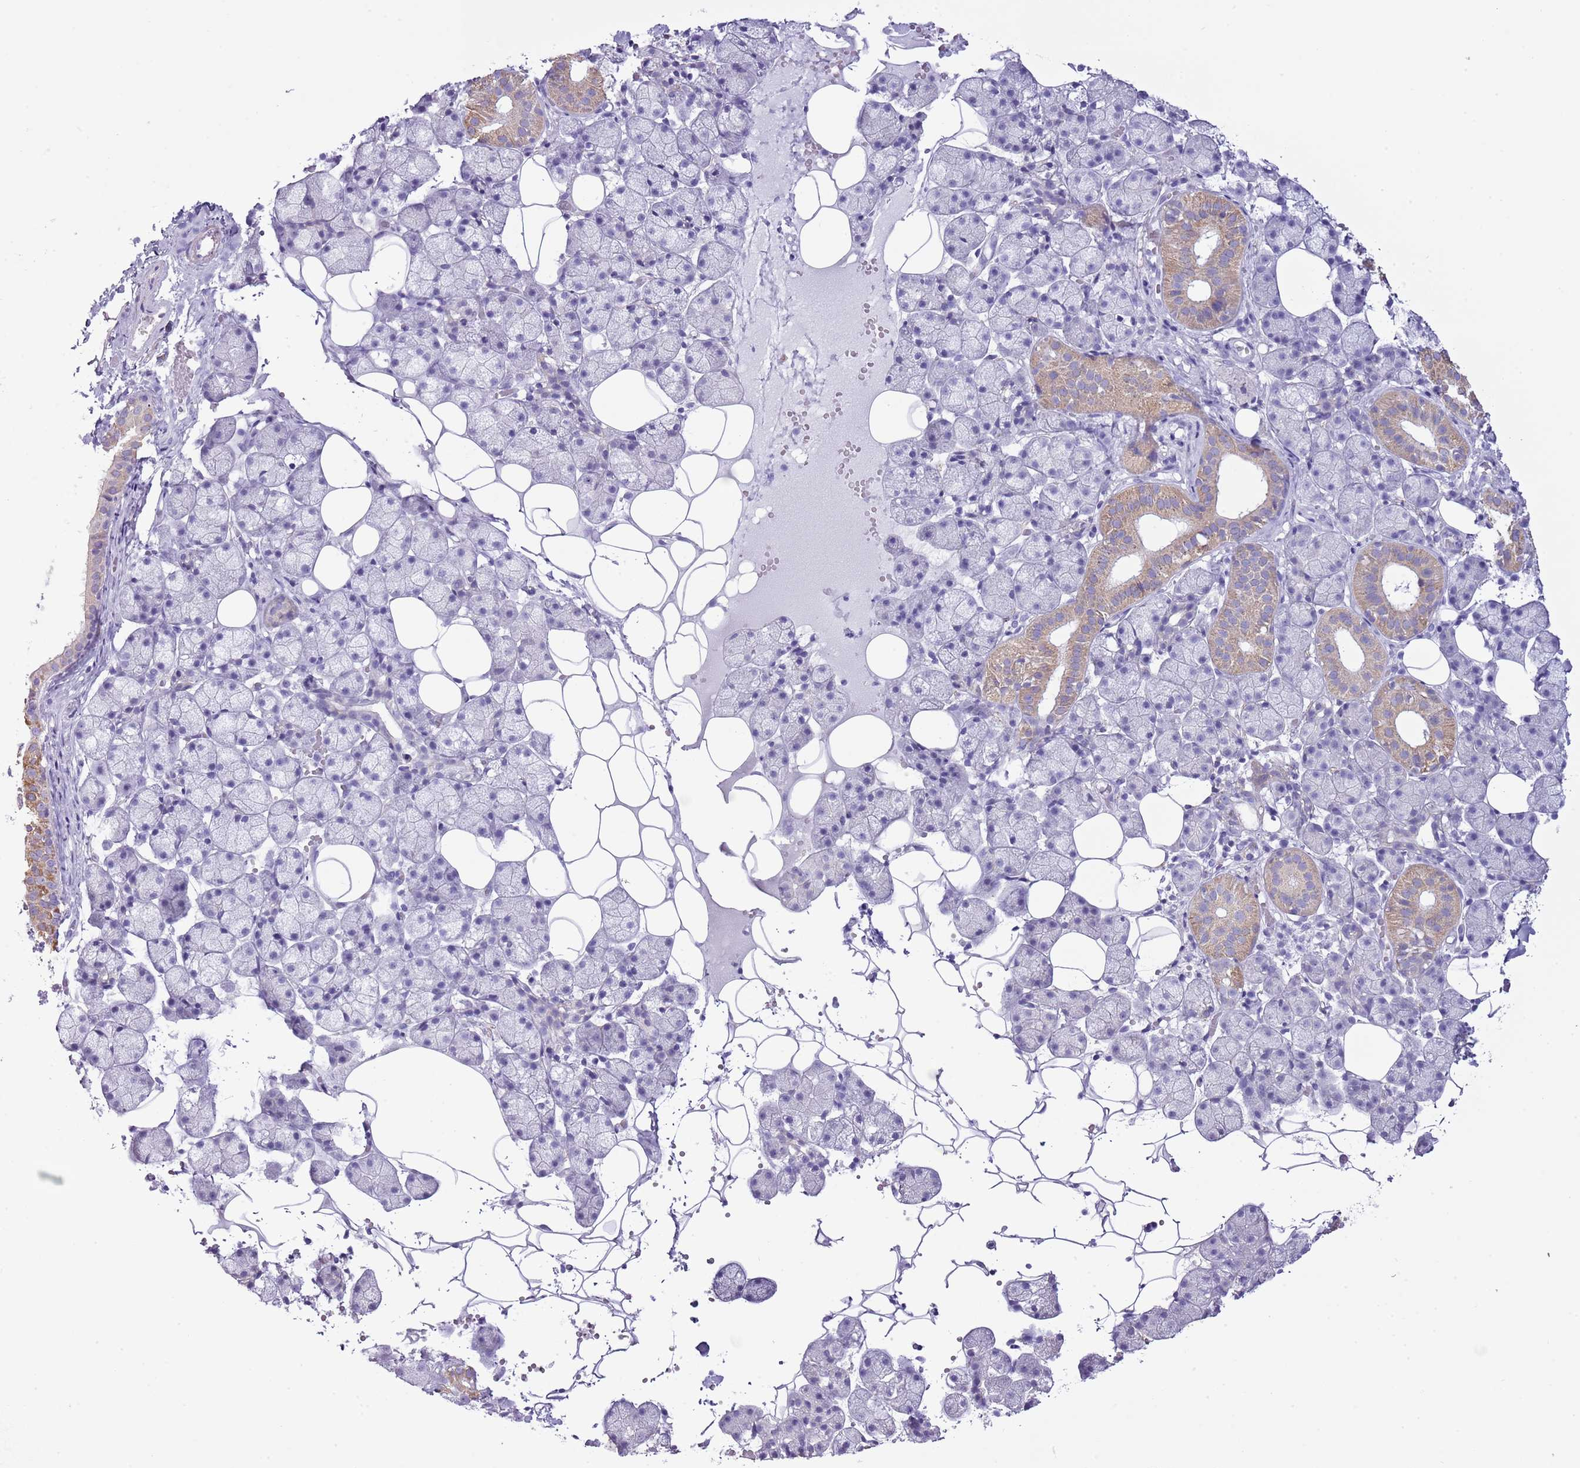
{"staining": {"intensity": "moderate", "quantity": "<25%", "location": "cytoplasmic/membranous"}, "tissue": "salivary gland", "cell_type": "Glandular cells", "image_type": "normal", "snomed": [{"axis": "morphology", "description": "Normal tissue, NOS"}, {"axis": "topography", "description": "Salivary gland"}], "caption": "IHC of normal human salivary gland reveals low levels of moderate cytoplasmic/membranous positivity in about <25% of glandular cells.", "gene": "SLC23A1", "patient": {"sex": "female", "age": 33}}